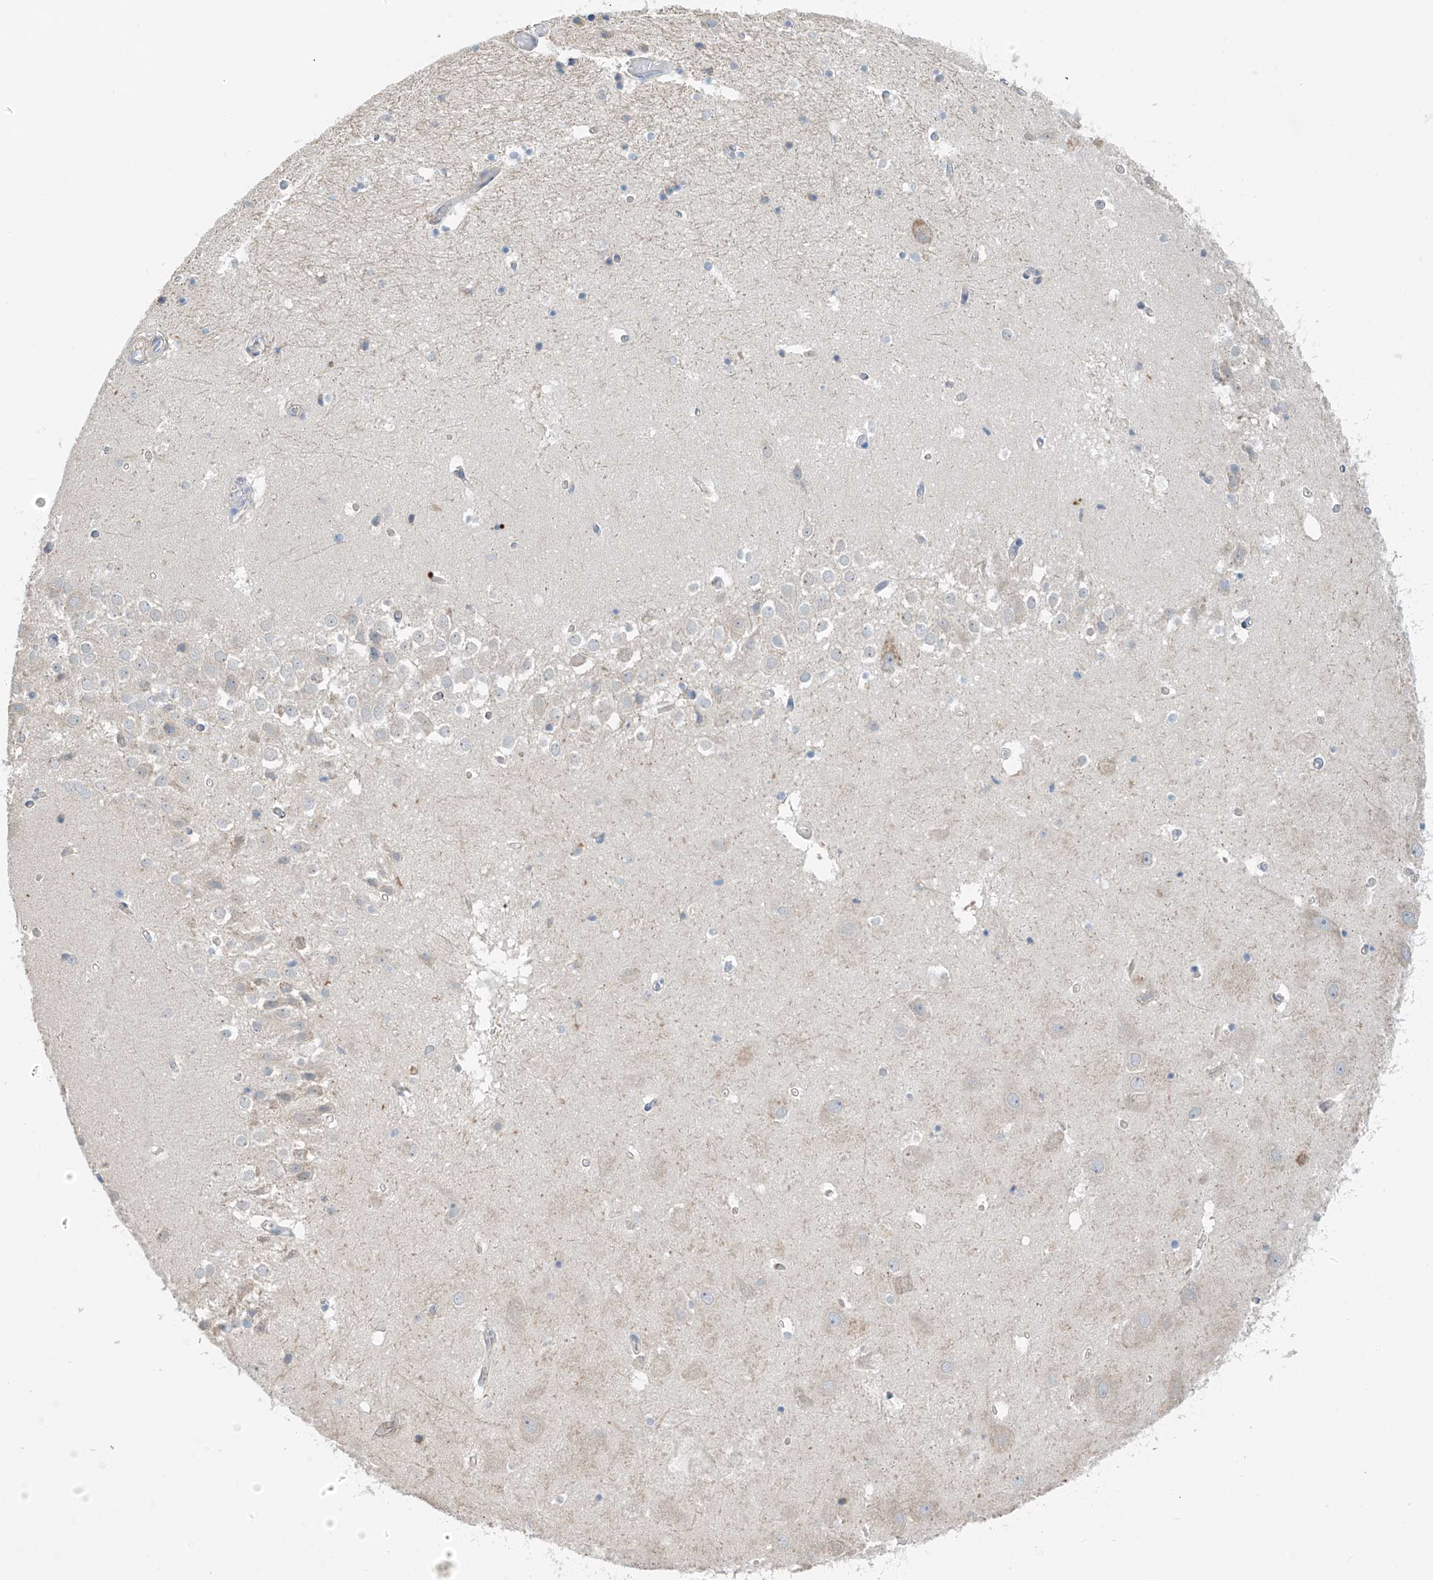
{"staining": {"intensity": "negative", "quantity": "none", "location": "none"}, "tissue": "hippocampus", "cell_type": "Glial cells", "image_type": "normal", "snomed": [{"axis": "morphology", "description": "Normal tissue, NOS"}, {"axis": "topography", "description": "Hippocampus"}], "caption": "This is an immunohistochemistry (IHC) photomicrograph of normal human hippocampus. There is no staining in glial cells.", "gene": "REC8", "patient": {"sex": "female", "age": 52}}